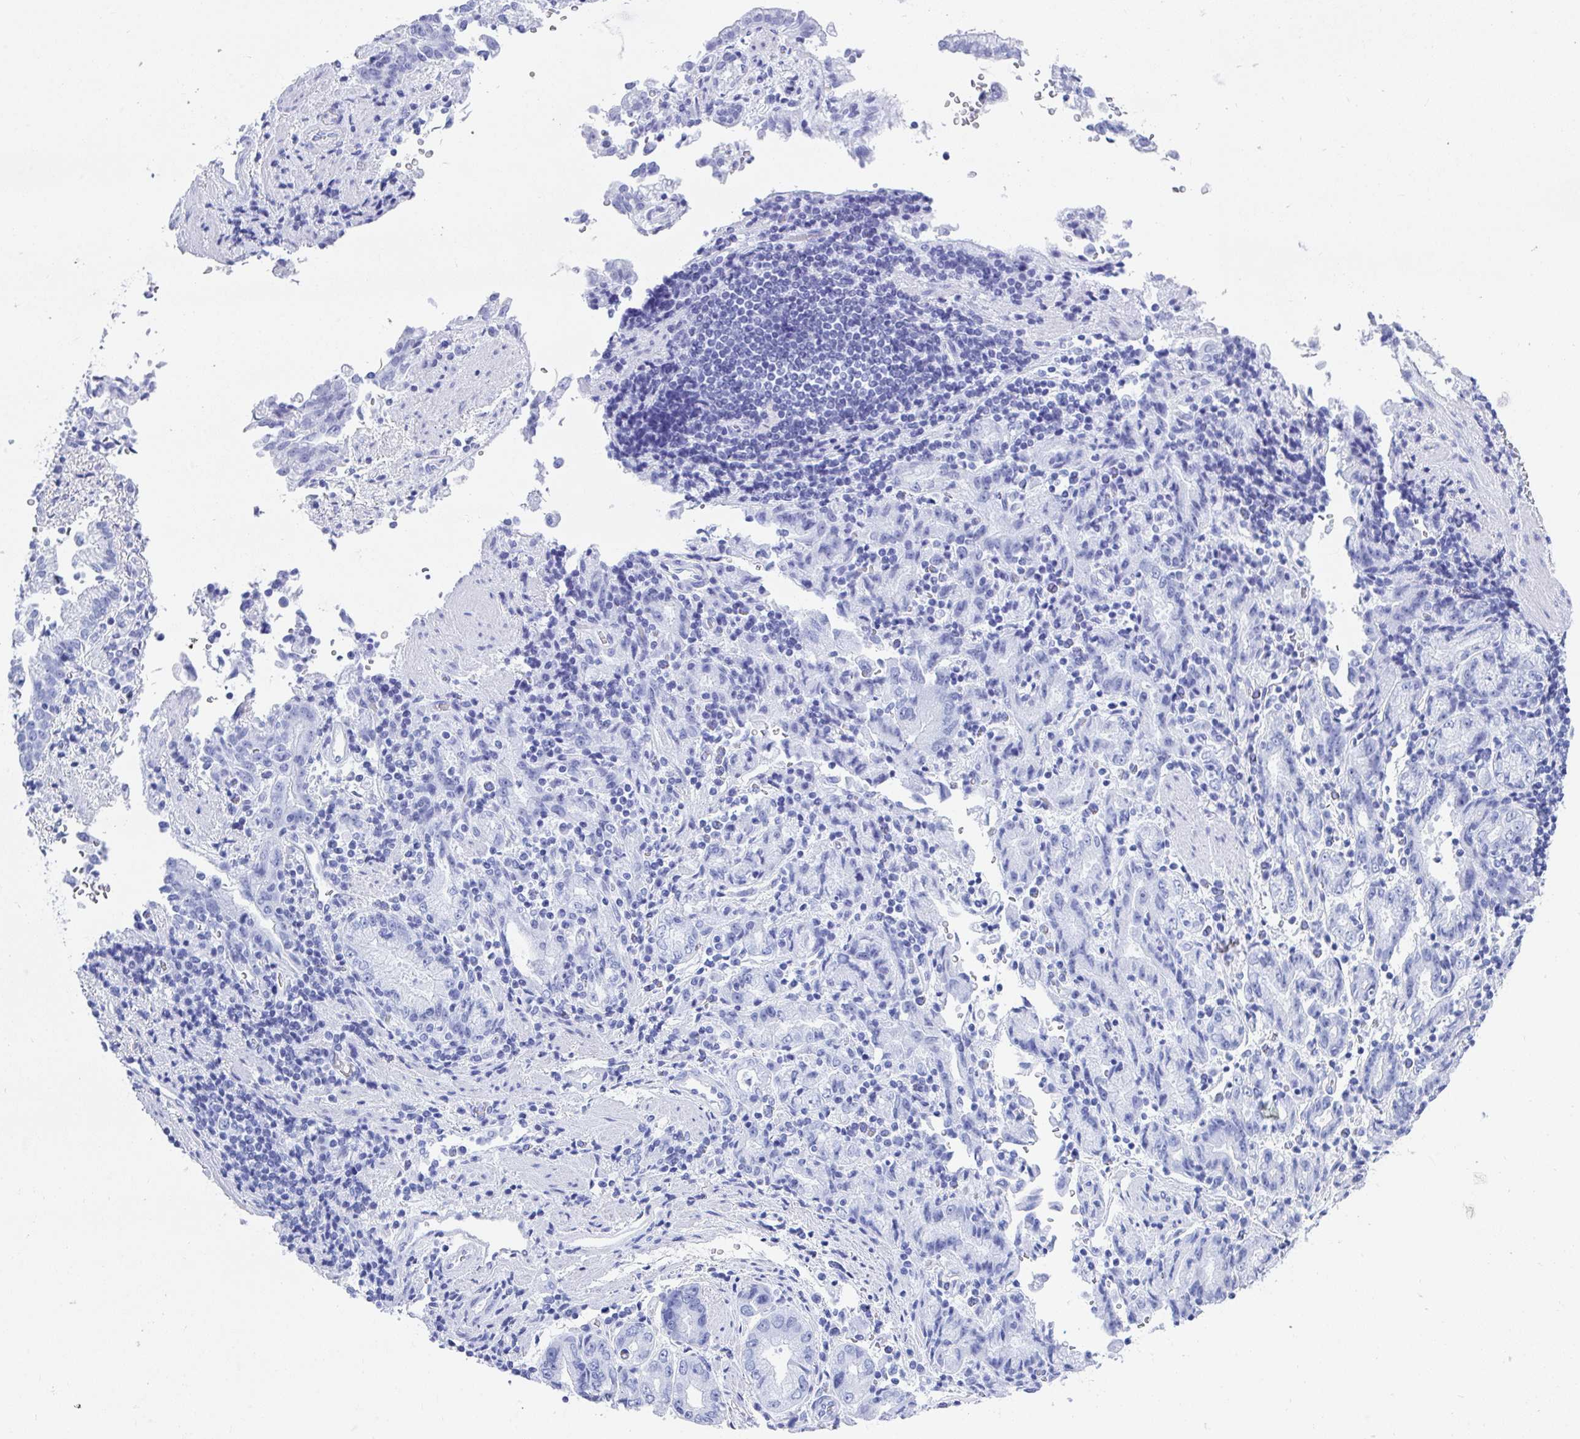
{"staining": {"intensity": "negative", "quantity": "none", "location": "none"}, "tissue": "stomach cancer", "cell_type": "Tumor cells", "image_type": "cancer", "snomed": [{"axis": "morphology", "description": "Adenocarcinoma, NOS"}, {"axis": "topography", "description": "Stomach"}], "caption": "Tumor cells are negative for brown protein staining in stomach cancer. (Immunohistochemistry, brightfield microscopy, high magnification).", "gene": "FRMD3", "patient": {"sex": "male", "age": 62}}